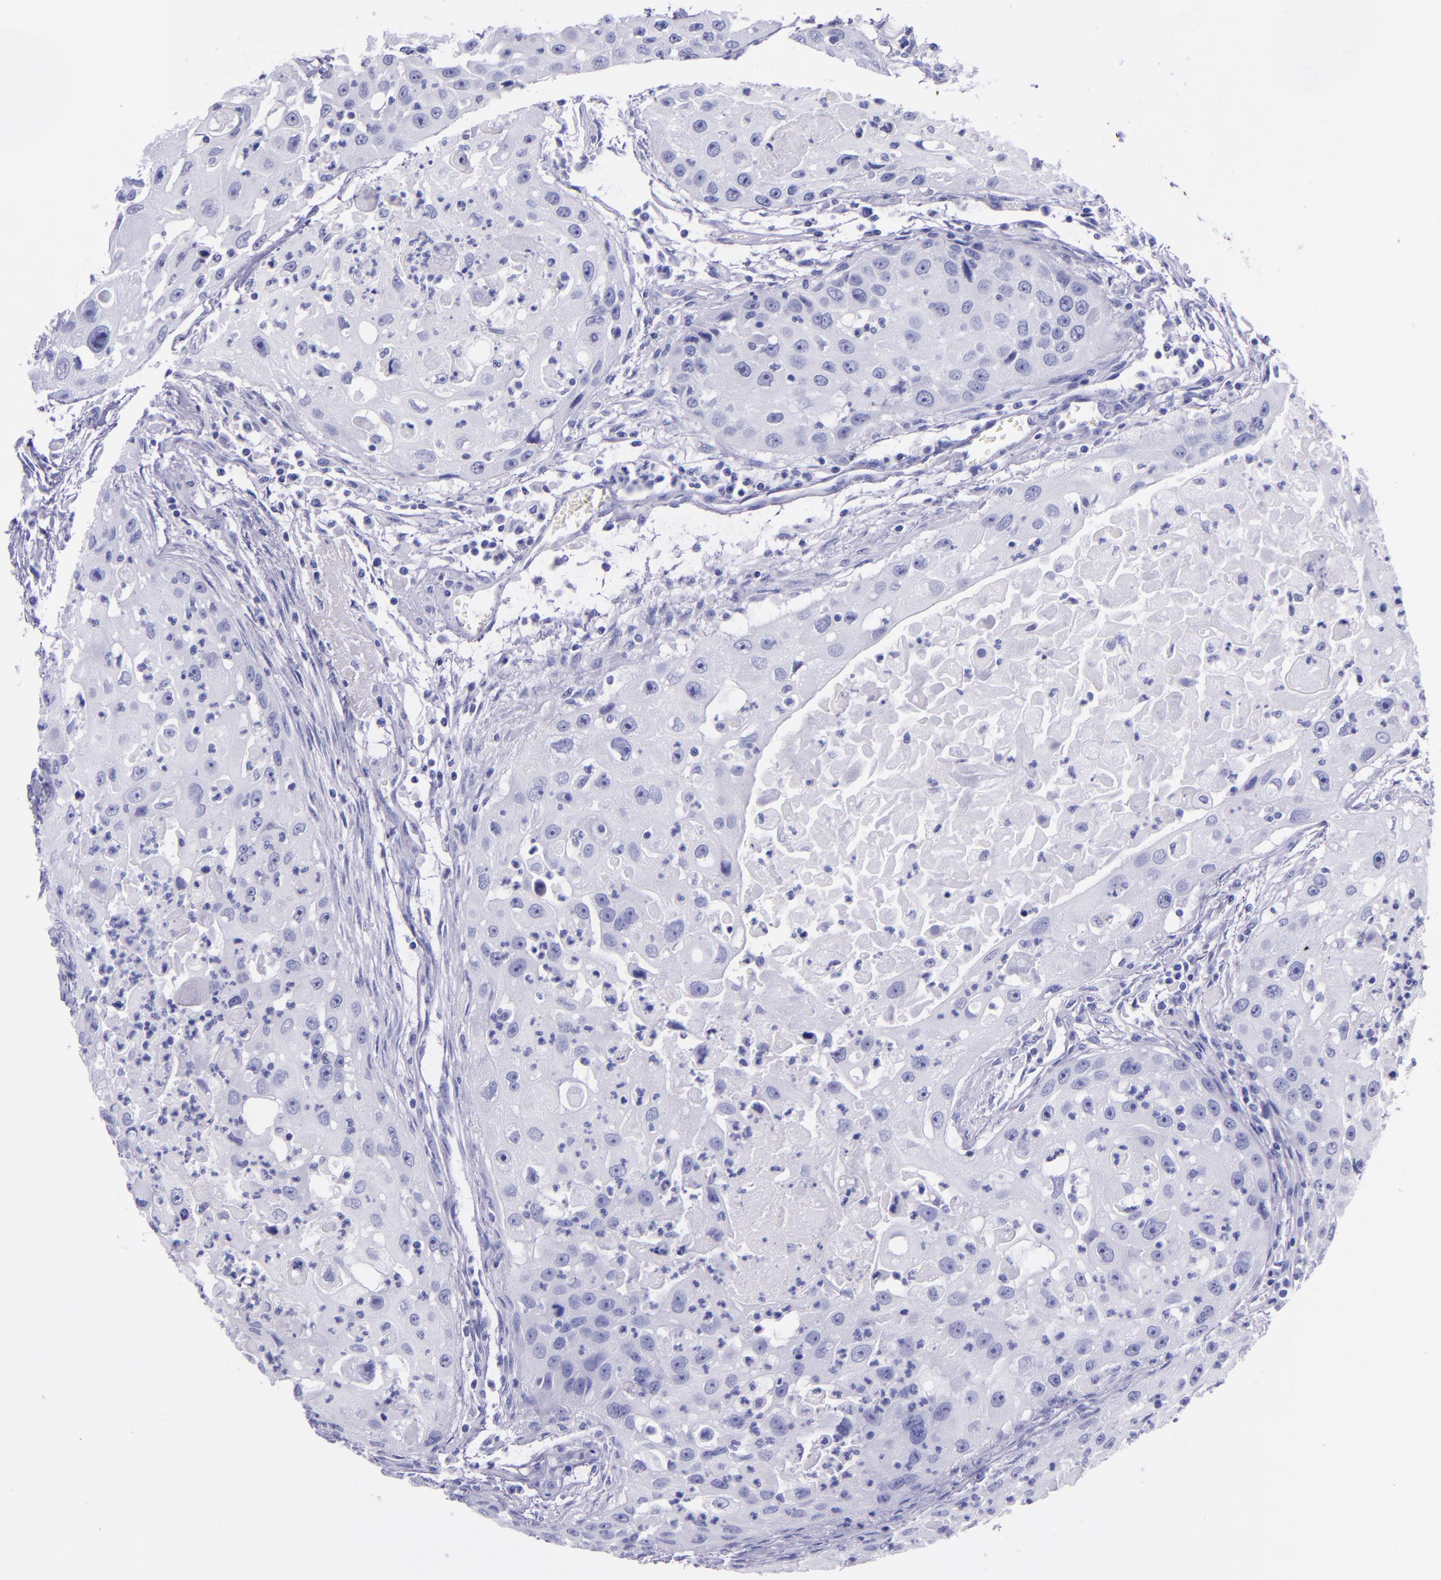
{"staining": {"intensity": "negative", "quantity": "none", "location": "none"}, "tissue": "head and neck cancer", "cell_type": "Tumor cells", "image_type": "cancer", "snomed": [{"axis": "morphology", "description": "Squamous cell carcinoma, NOS"}, {"axis": "topography", "description": "Head-Neck"}], "caption": "Squamous cell carcinoma (head and neck) was stained to show a protein in brown. There is no significant positivity in tumor cells.", "gene": "MBP", "patient": {"sex": "male", "age": 64}}